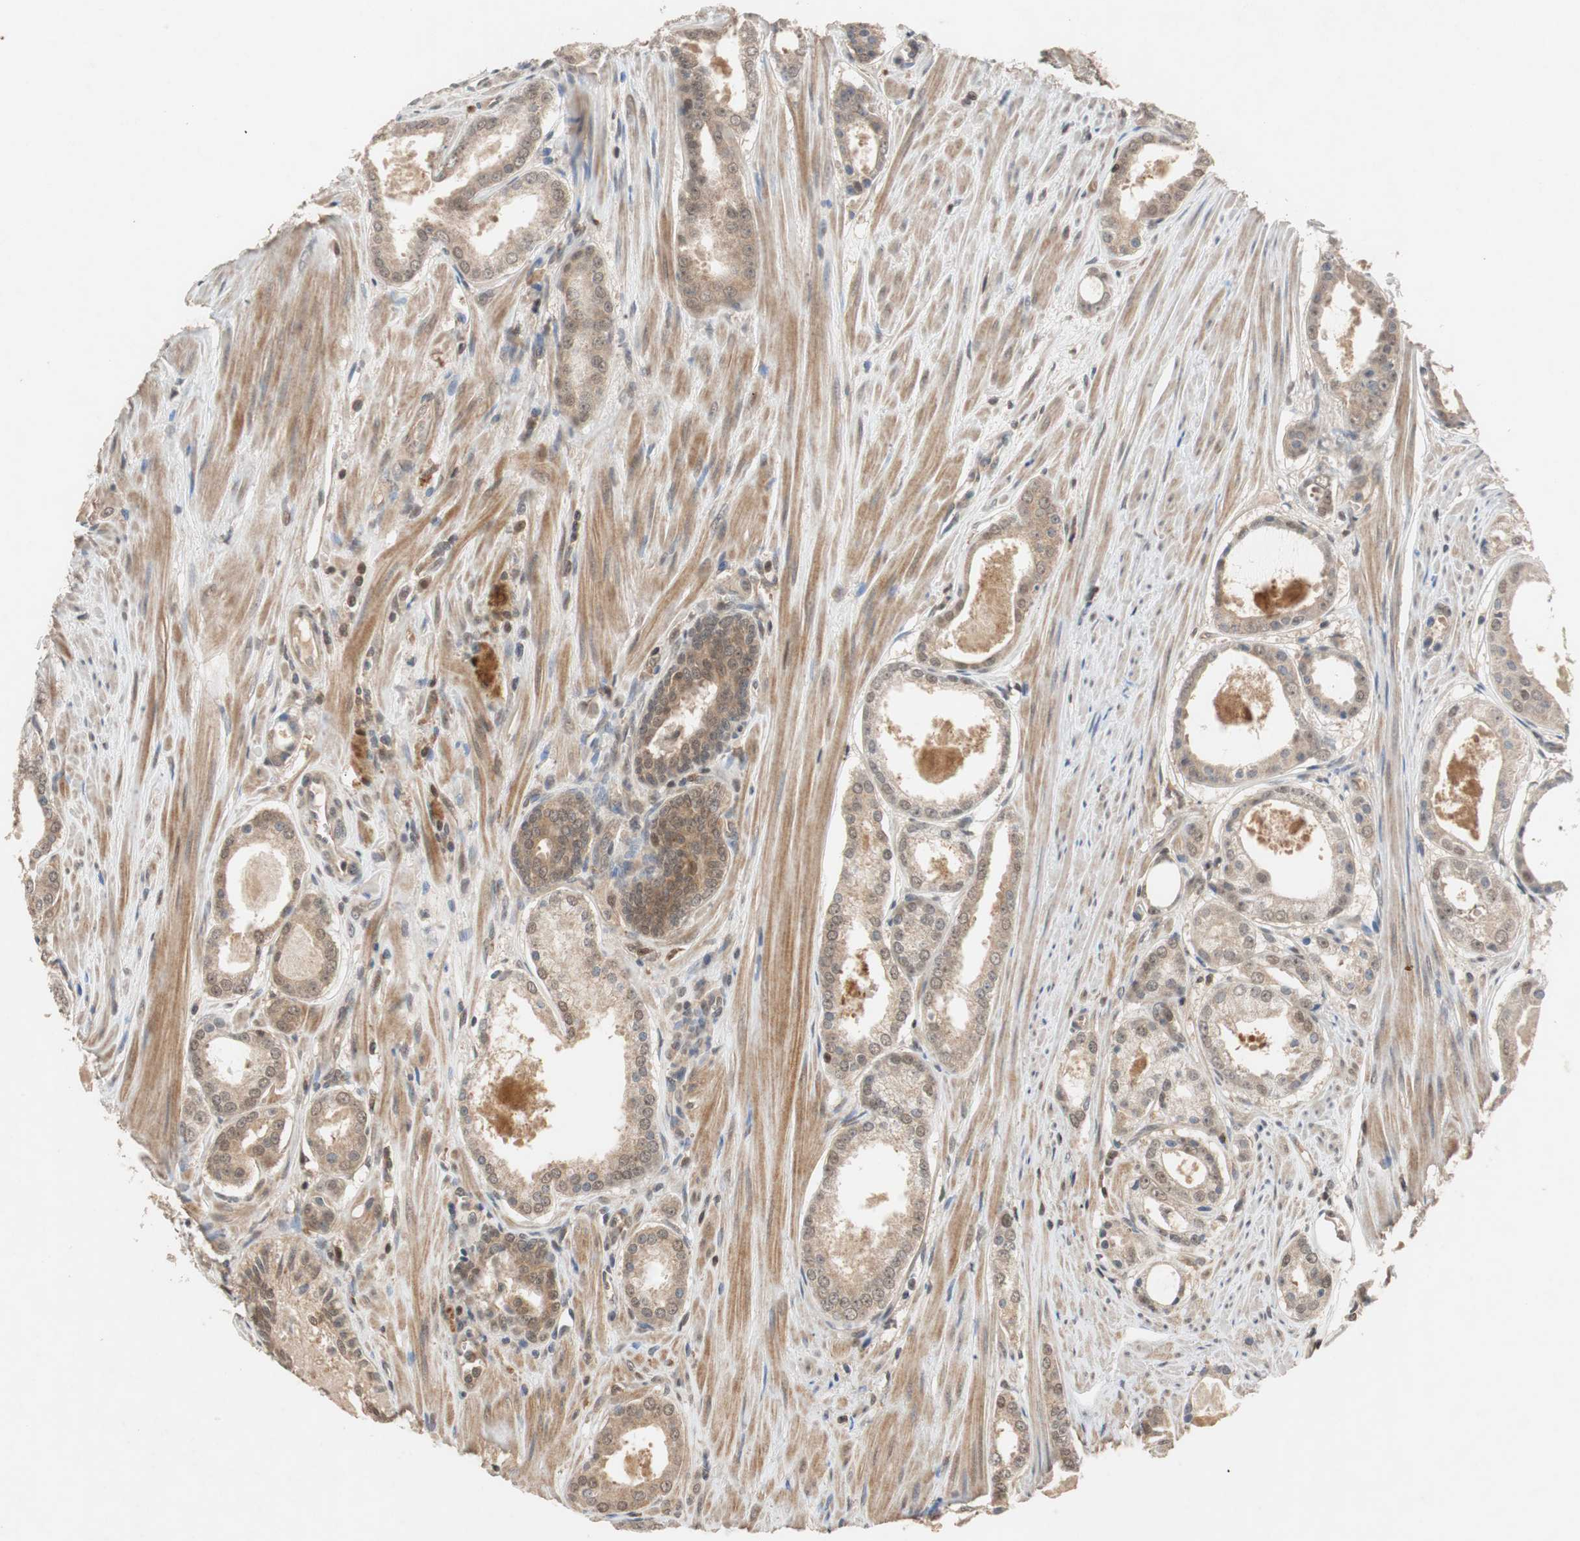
{"staining": {"intensity": "moderate", "quantity": ">75%", "location": "cytoplasmic/membranous,nuclear"}, "tissue": "prostate cancer", "cell_type": "Tumor cells", "image_type": "cancer", "snomed": [{"axis": "morphology", "description": "Adenocarcinoma, Low grade"}, {"axis": "topography", "description": "Prostate"}], "caption": "Prostate adenocarcinoma (low-grade) stained with DAB immunohistochemistry (IHC) demonstrates medium levels of moderate cytoplasmic/membranous and nuclear positivity in about >75% of tumor cells.", "gene": "GART", "patient": {"sex": "male", "age": 57}}